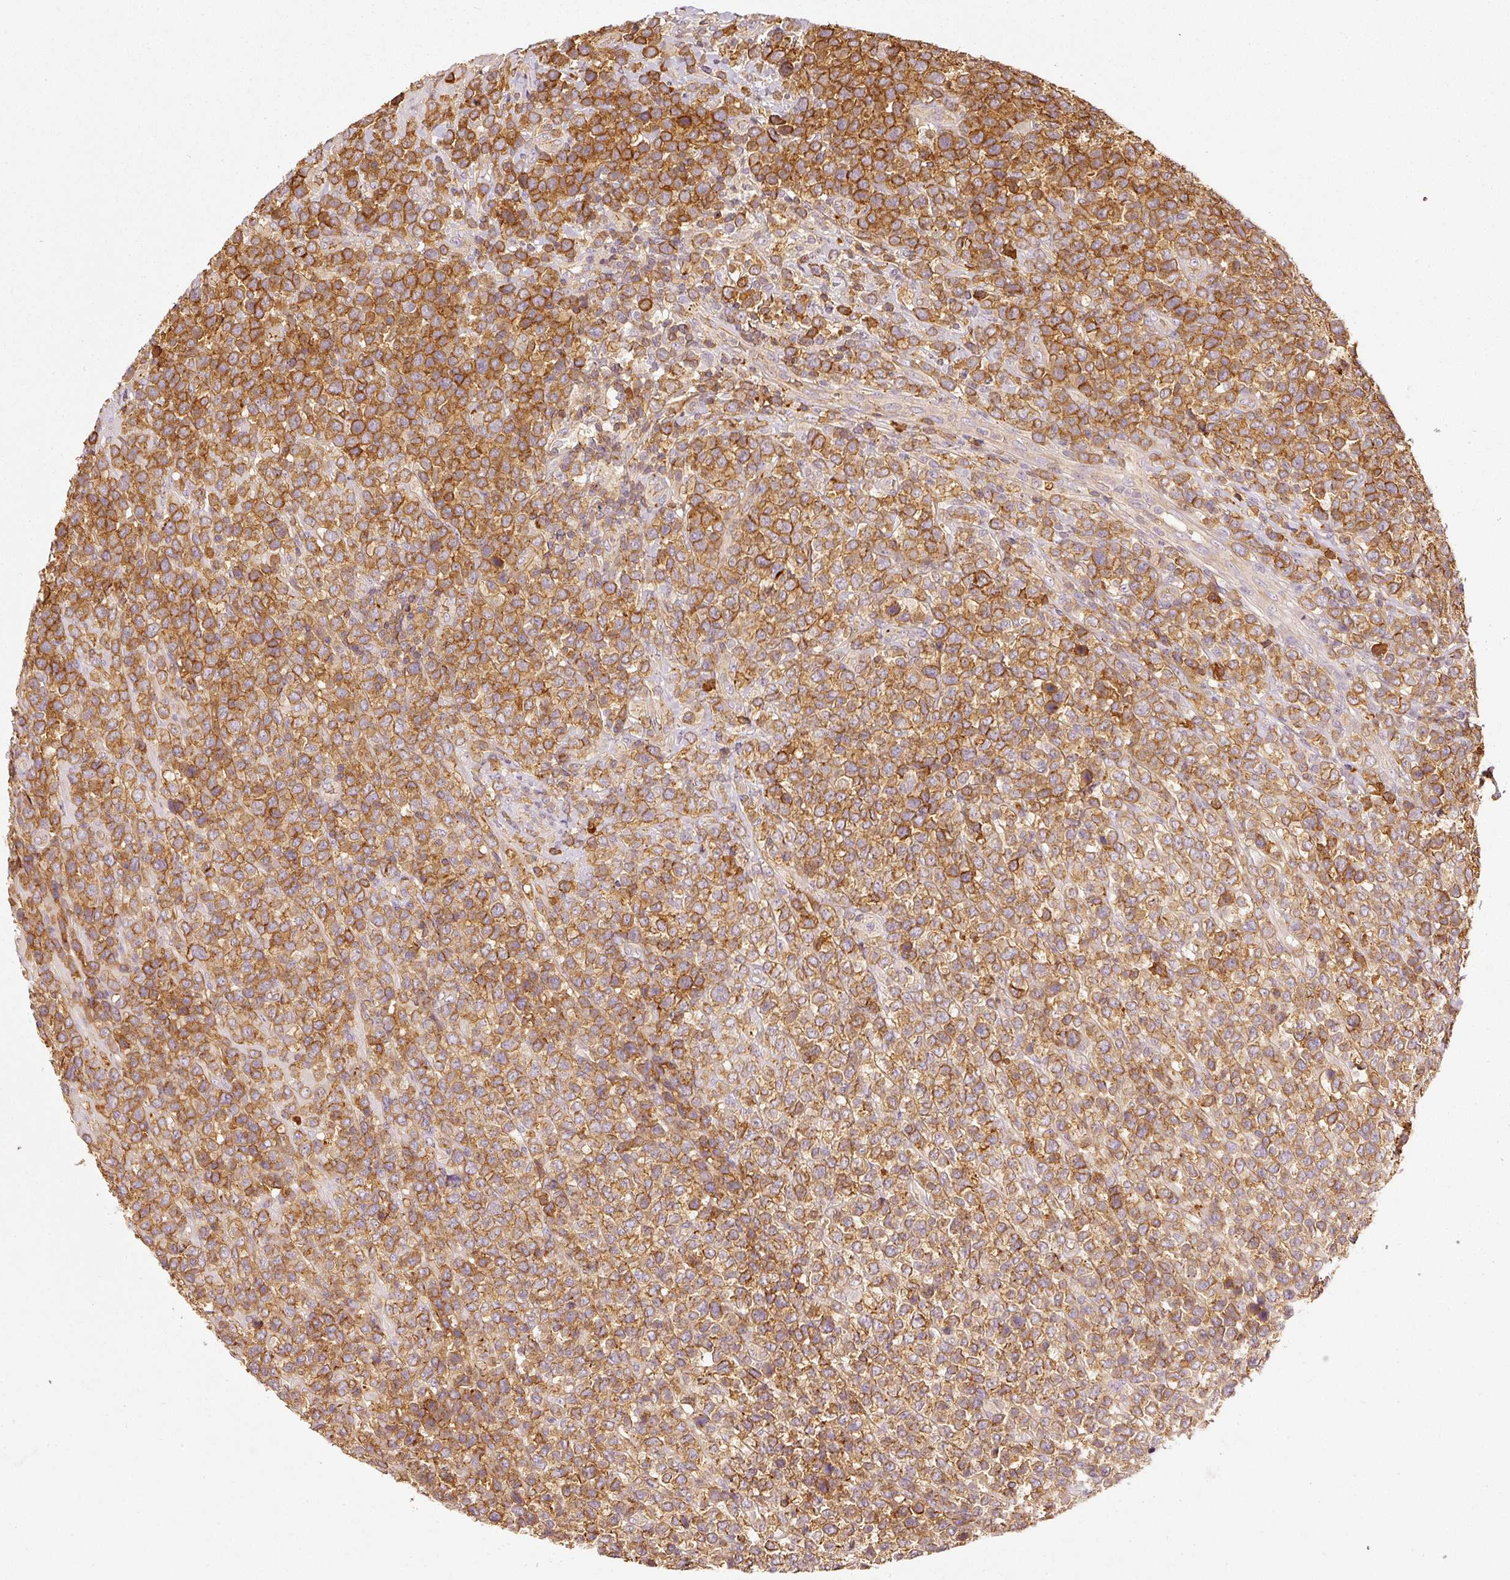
{"staining": {"intensity": "strong", "quantity": ">75%", "location": "cytoplasmic/membranous"}, "tissue": "lymphoma", "cell_type": "Tumor cells", "image_type": "cancer", "snomed": [{"axis": "morphology", "description": "Malignant lymphoma, non-Hodgkin's type, High grade"}, {"axis": "topography", "description": "Soft tissue"}], "caption": "Protein expression analysis of lymphoma shows strong cytoplasmic/membranous expression in approximately >75% of tumor cells.", "gene": "EVL", "patient": {"sex": "female", "age": 56}}